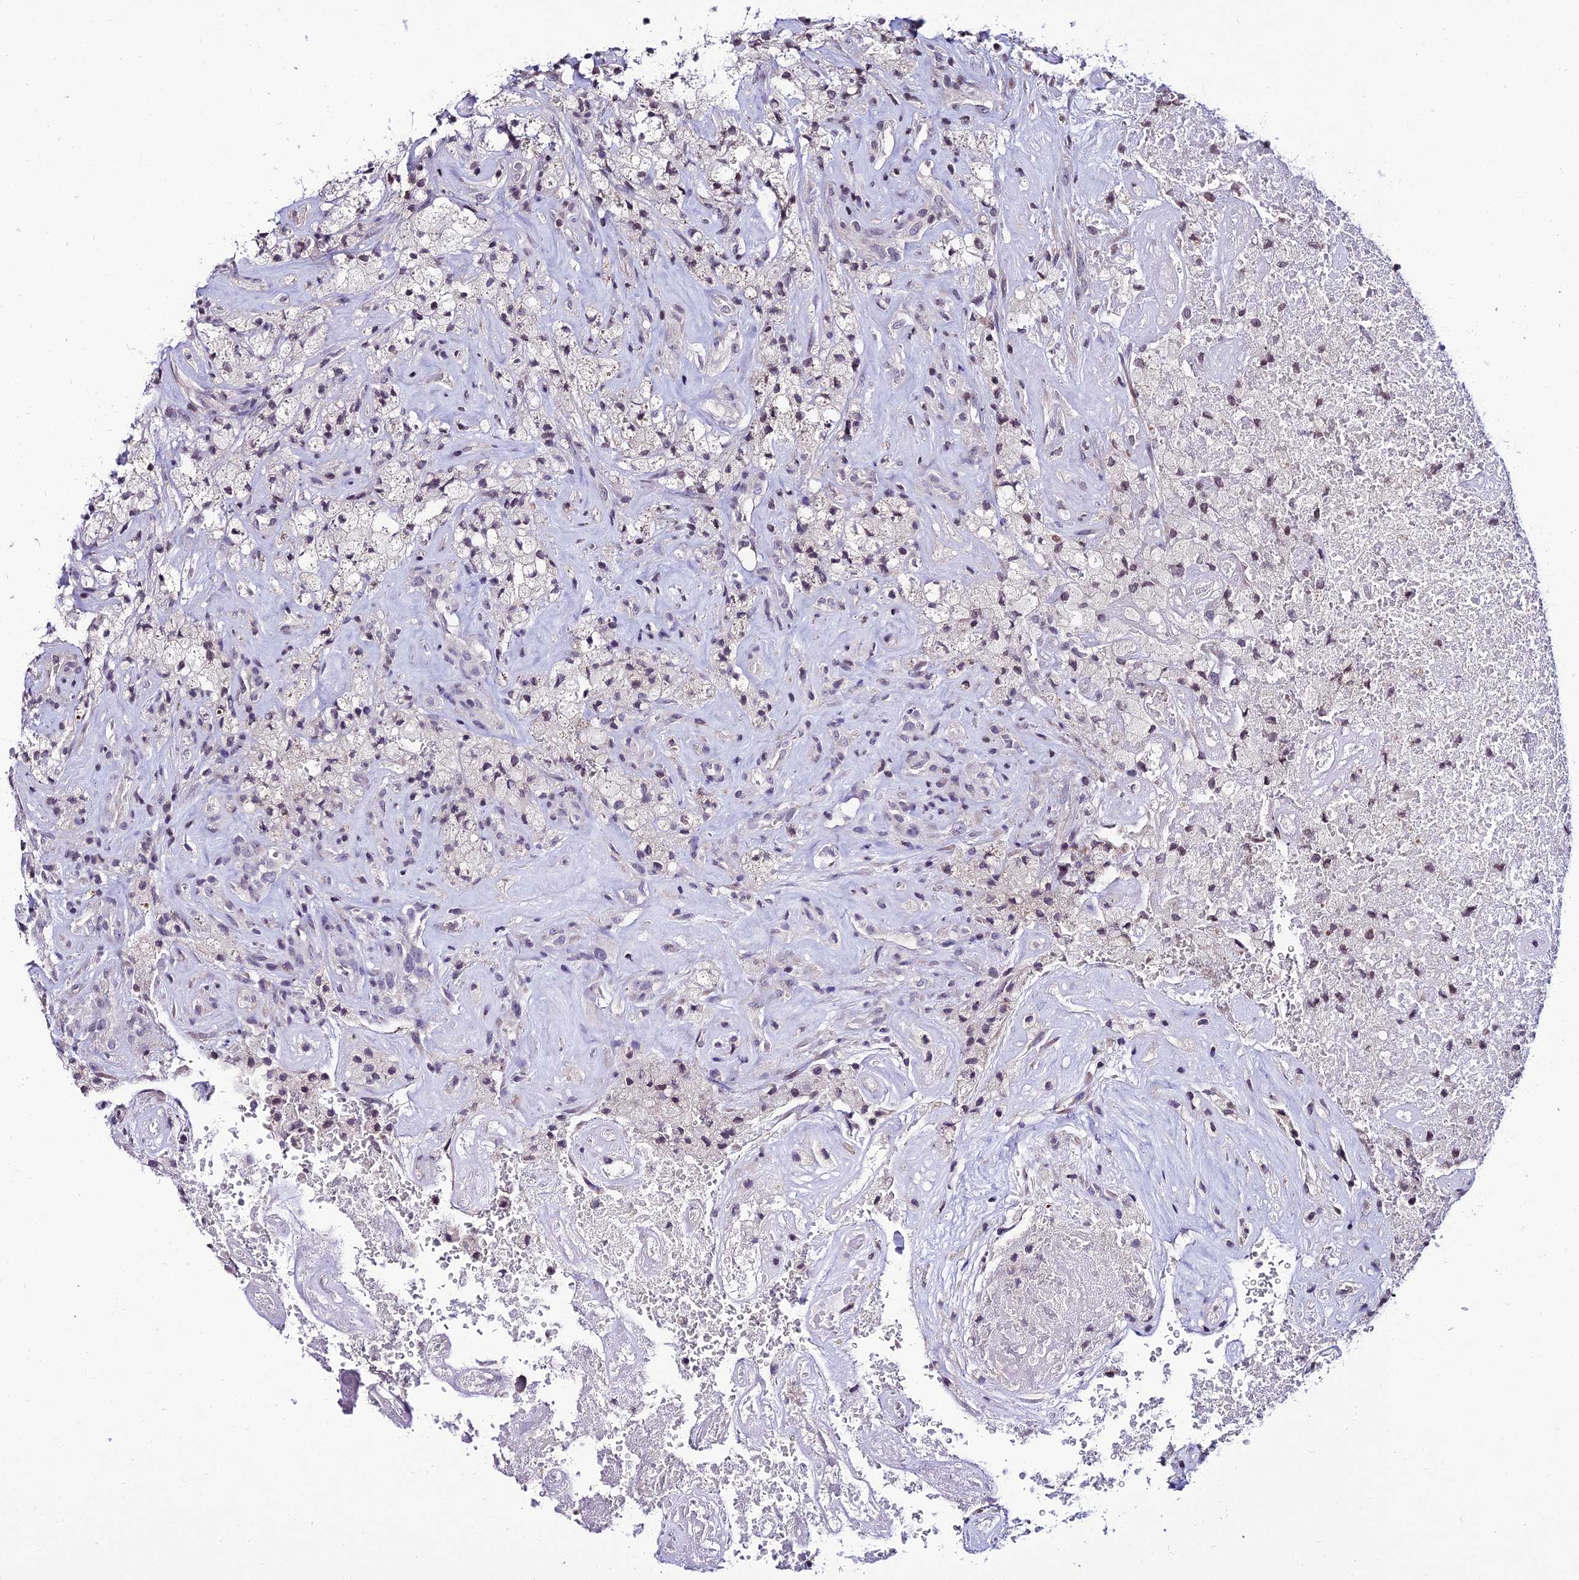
{"staining": {"intensity": "negative", "quantity": "none", "location": "none"}, "tissue": "glioma", "cell_type": "Tumor cells", "image_type": "cancer", "snomed": [{"axis": "morphology", "description": "Glioma, malignant, High grade"}, {"axis": "topography", "description": "Brain"}], "caption": "Tumor cells are negative for brown protein staining in glioma. (DAB immunohistochemistry, high magnification).", "gene": "CDNF", "patient": {"sex": "male", "age": 69}}